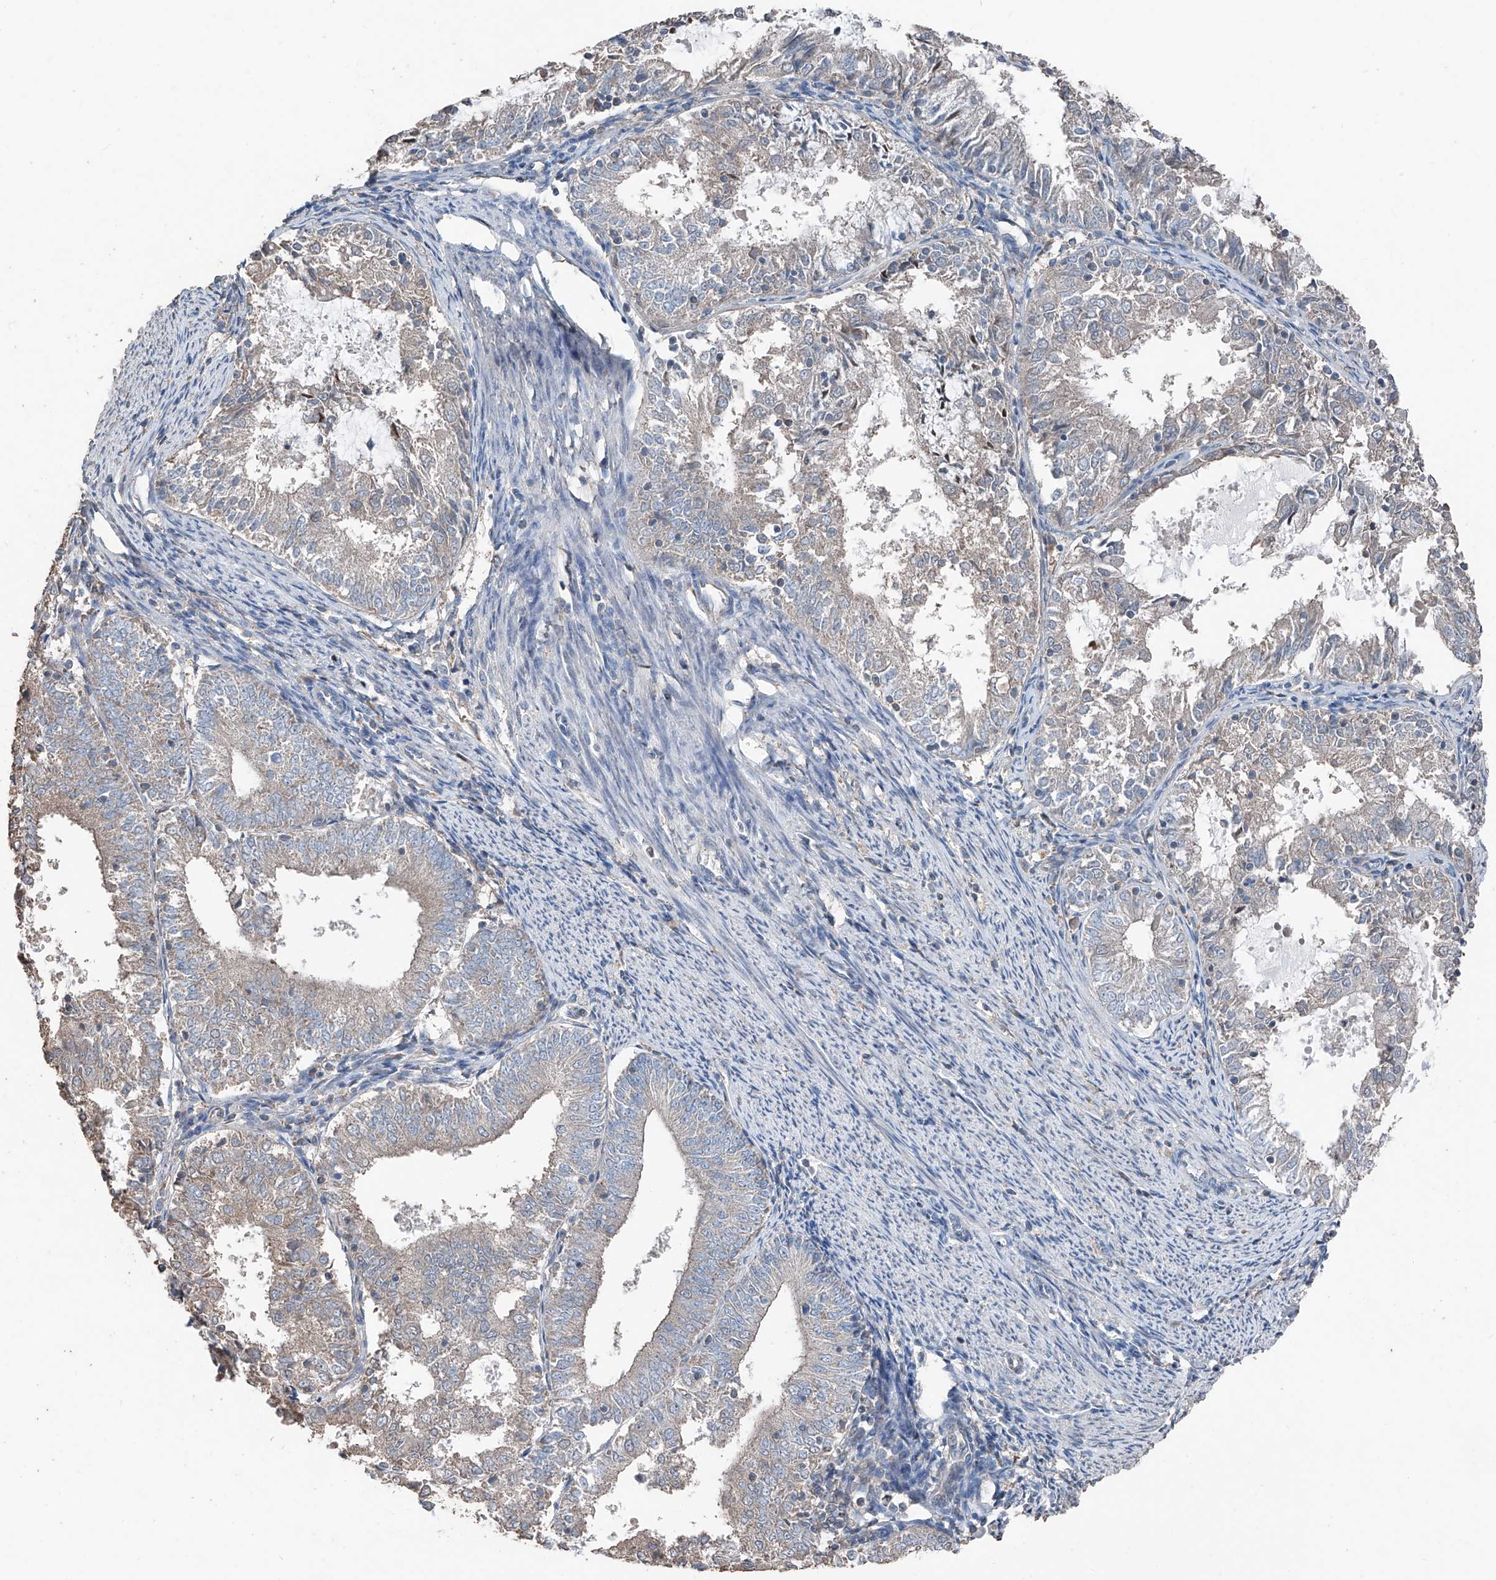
{"staining": {"intensity": "negative", "quantity": "none", "location": "none"}, "tissue": "endometrial cancer", "cell_type": "Tumor cells", "image_type": "cancer", "snomed": [{"axis": "morphology", "description": "Adenocarcinoma, NOS"}, {"axis": "topography", "description": "Endometrium"}], "caption": "The photomicrograph displays no staining of tumor cells in endometrial cancer.", "gene": "MAMLD1", "patient": {"sex": "female", "age": 57}}